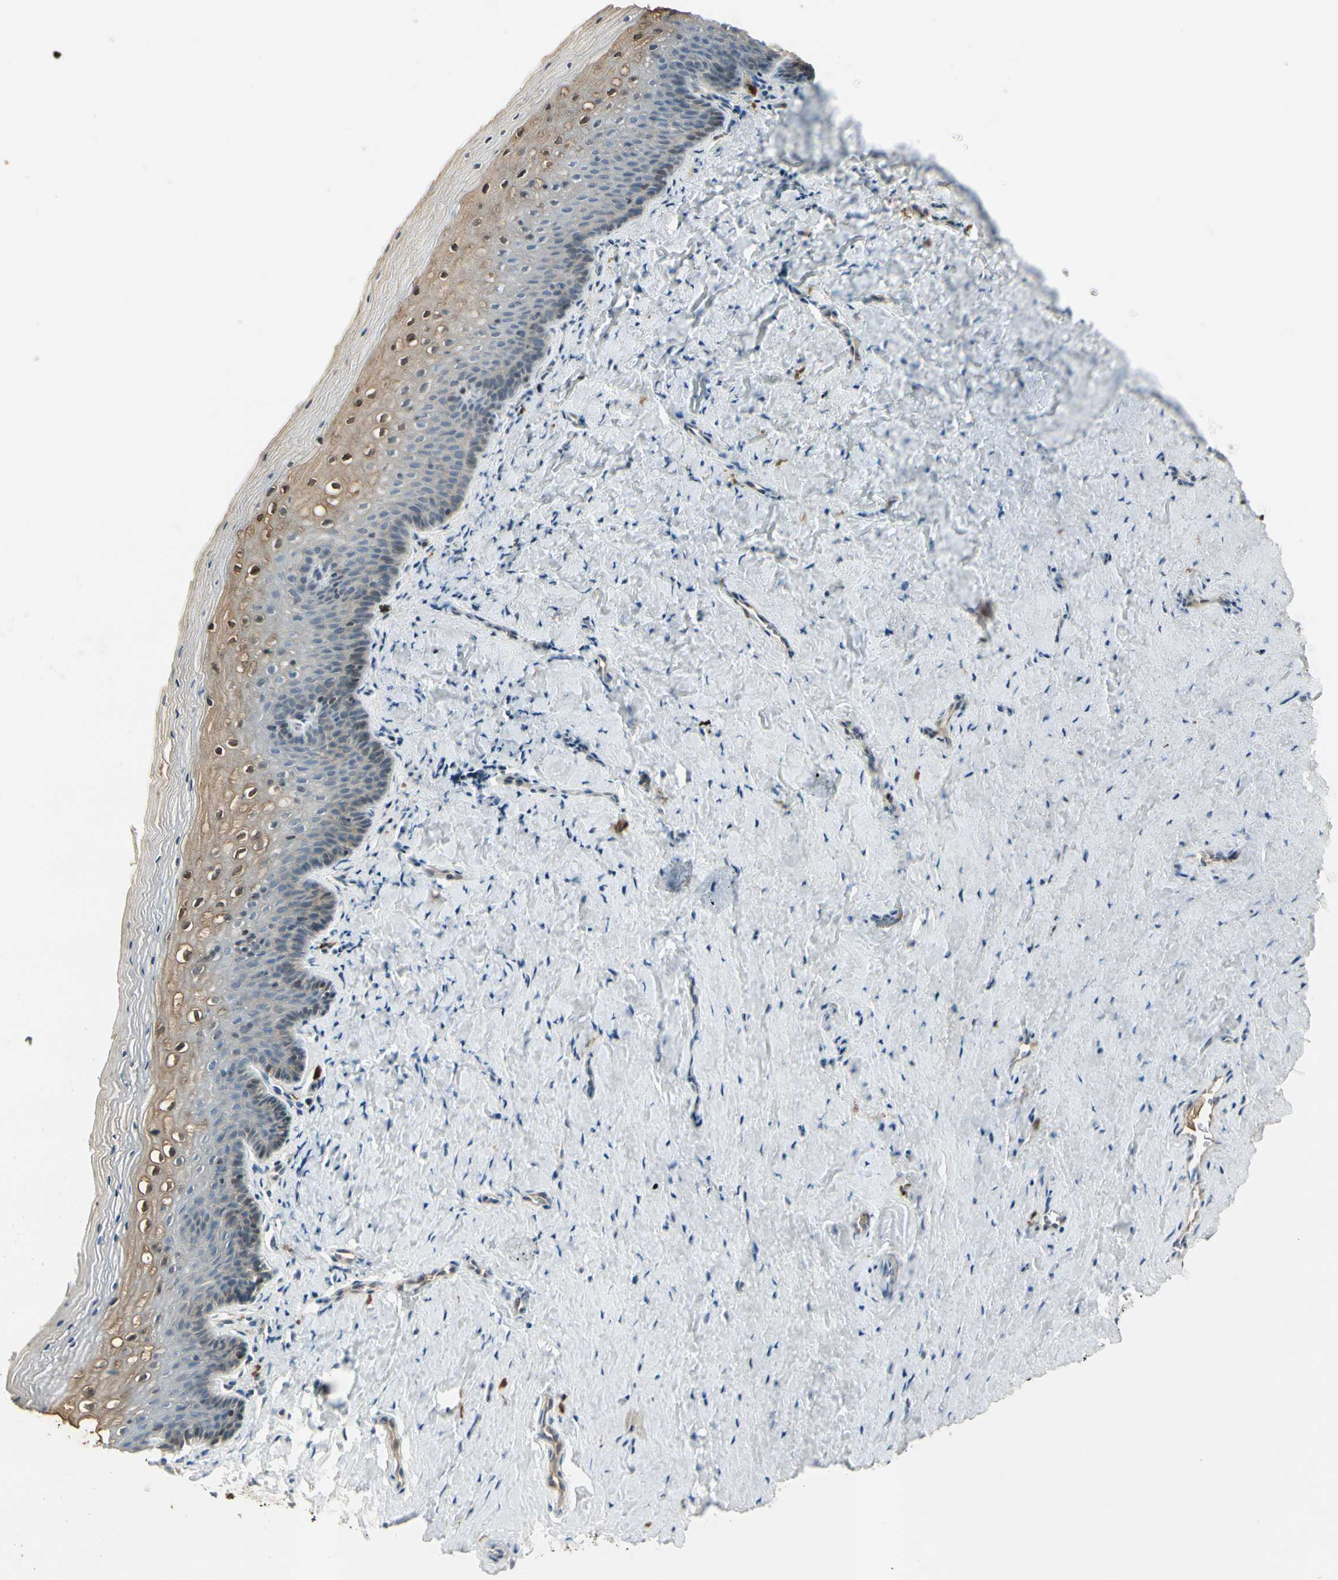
{"staining": {"intensity": "moderate", "quantity": "25%-75%", "location": "cytoplasmic/membranous,nuclear"}, "tissue": "vagina", "cell_type": "Squamous epithelial cells", "image_type": "normal", "snomed": [{"axis": "morphology", "description": "Normal tissue, NOS"}, {"axis": "topography", "description": "Vagina"}], "caption": "Immunohistochemical staining of normal human vagina shows moderate cytoplasmic/membranous,nuclear protein expression in approximately 25%-75% of squamous epithelial cells.", "gene": "ICAM5", "patient": {"sex": "female", "age": 46}}